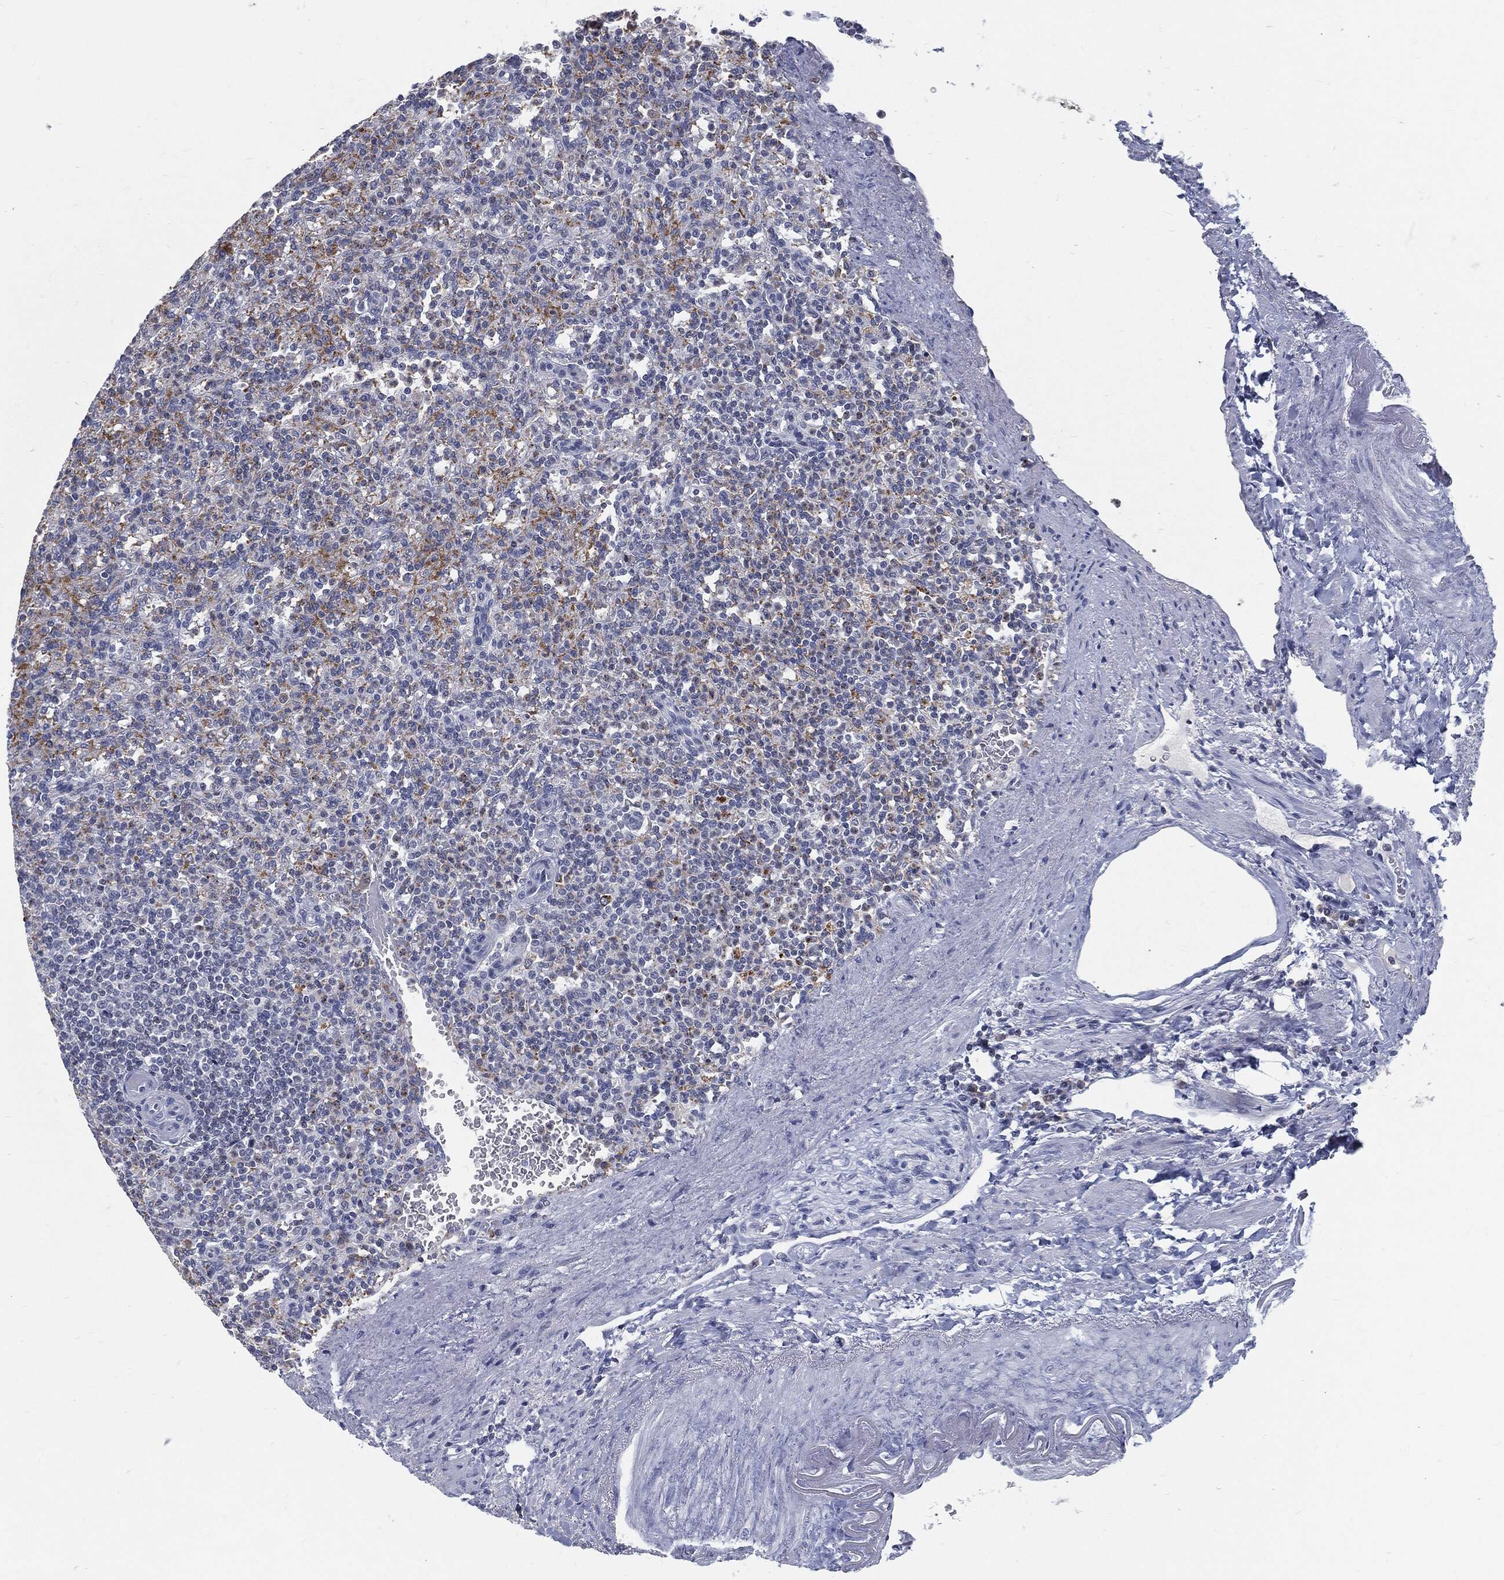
{"staining": {"intensity": "moderate", "quantity": "<25%", "location": "cytoplasmic/membranous"}, "tissue": "spleen", "cell_type": "Cells in red pulp", "image_type": "normal", "snomed": [{"axis": "morphology", "description": "Normal tissue, NOS"}, {"axis": "topography", "description": "Spleen"}], "caption": "The photomicrograph displays immunohistochemical staining of normal spleen. There is moderate cytoplasmic/membranous expression is seen in about <25% of cells in red pulp. Using DAB (brown) and hematoxylin (blue) stains, captured at high magnification using brightfield microscopy.", "gene": "PROM1", "patient": {"sex": "female", "age": 74}}